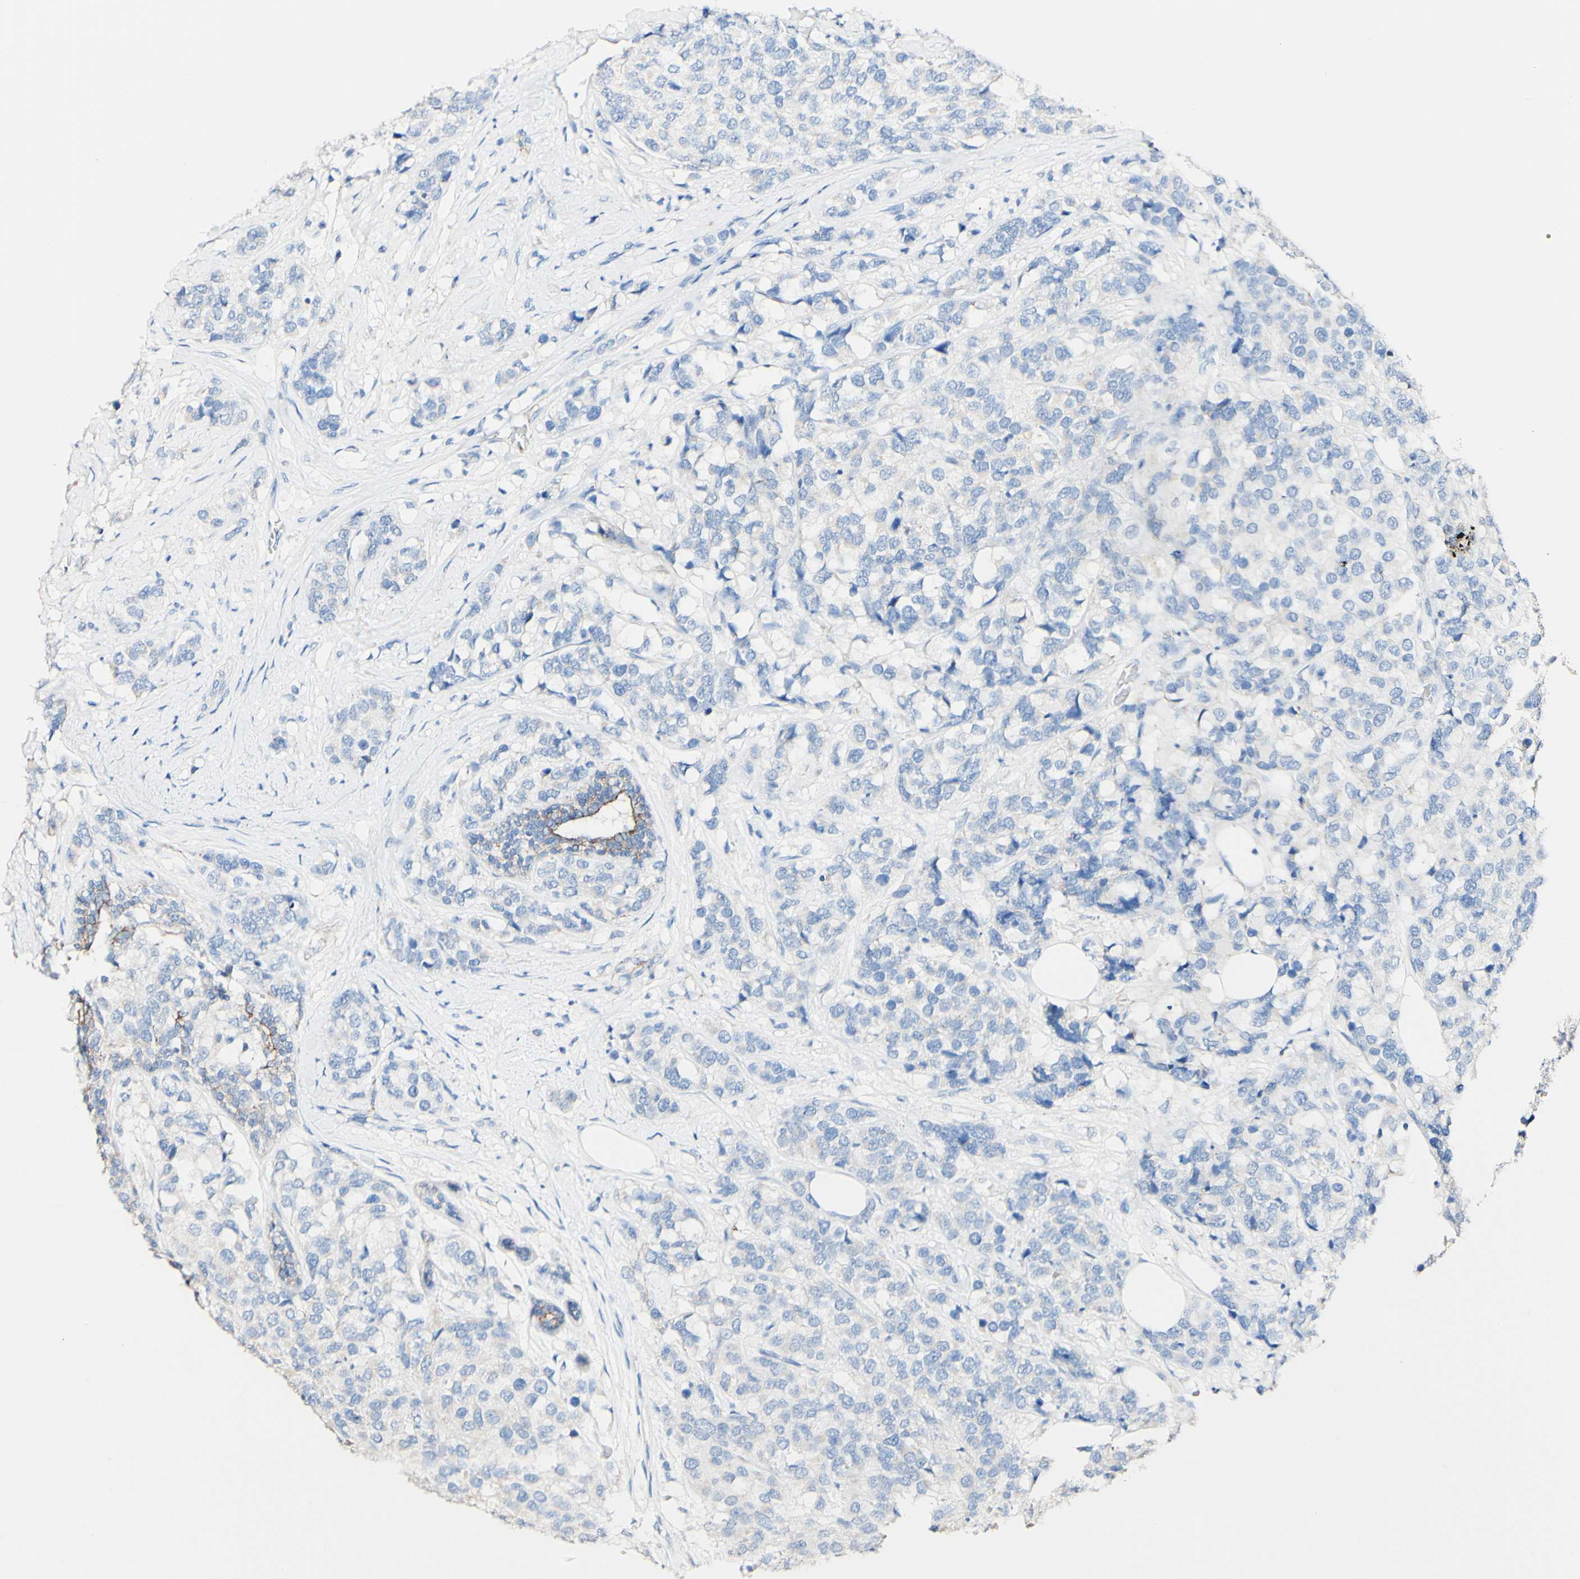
{"staining": {"intensity": "negative", "quantity": "none", "location": "none"}, "tissue": "breast cancer", "cell_type": "Tumor cells", "image_type": "cancer", "snomed": [{"axis": "morphology", "description": "Lobular carcinoma"}, {"axis": "topography", "description": "Breast"}], "caption": "The image demonstrates no significant expression in tumor cells of breast cancer.", "gene": "DSC2", "patient": {"sex": "female", "age": 59}}